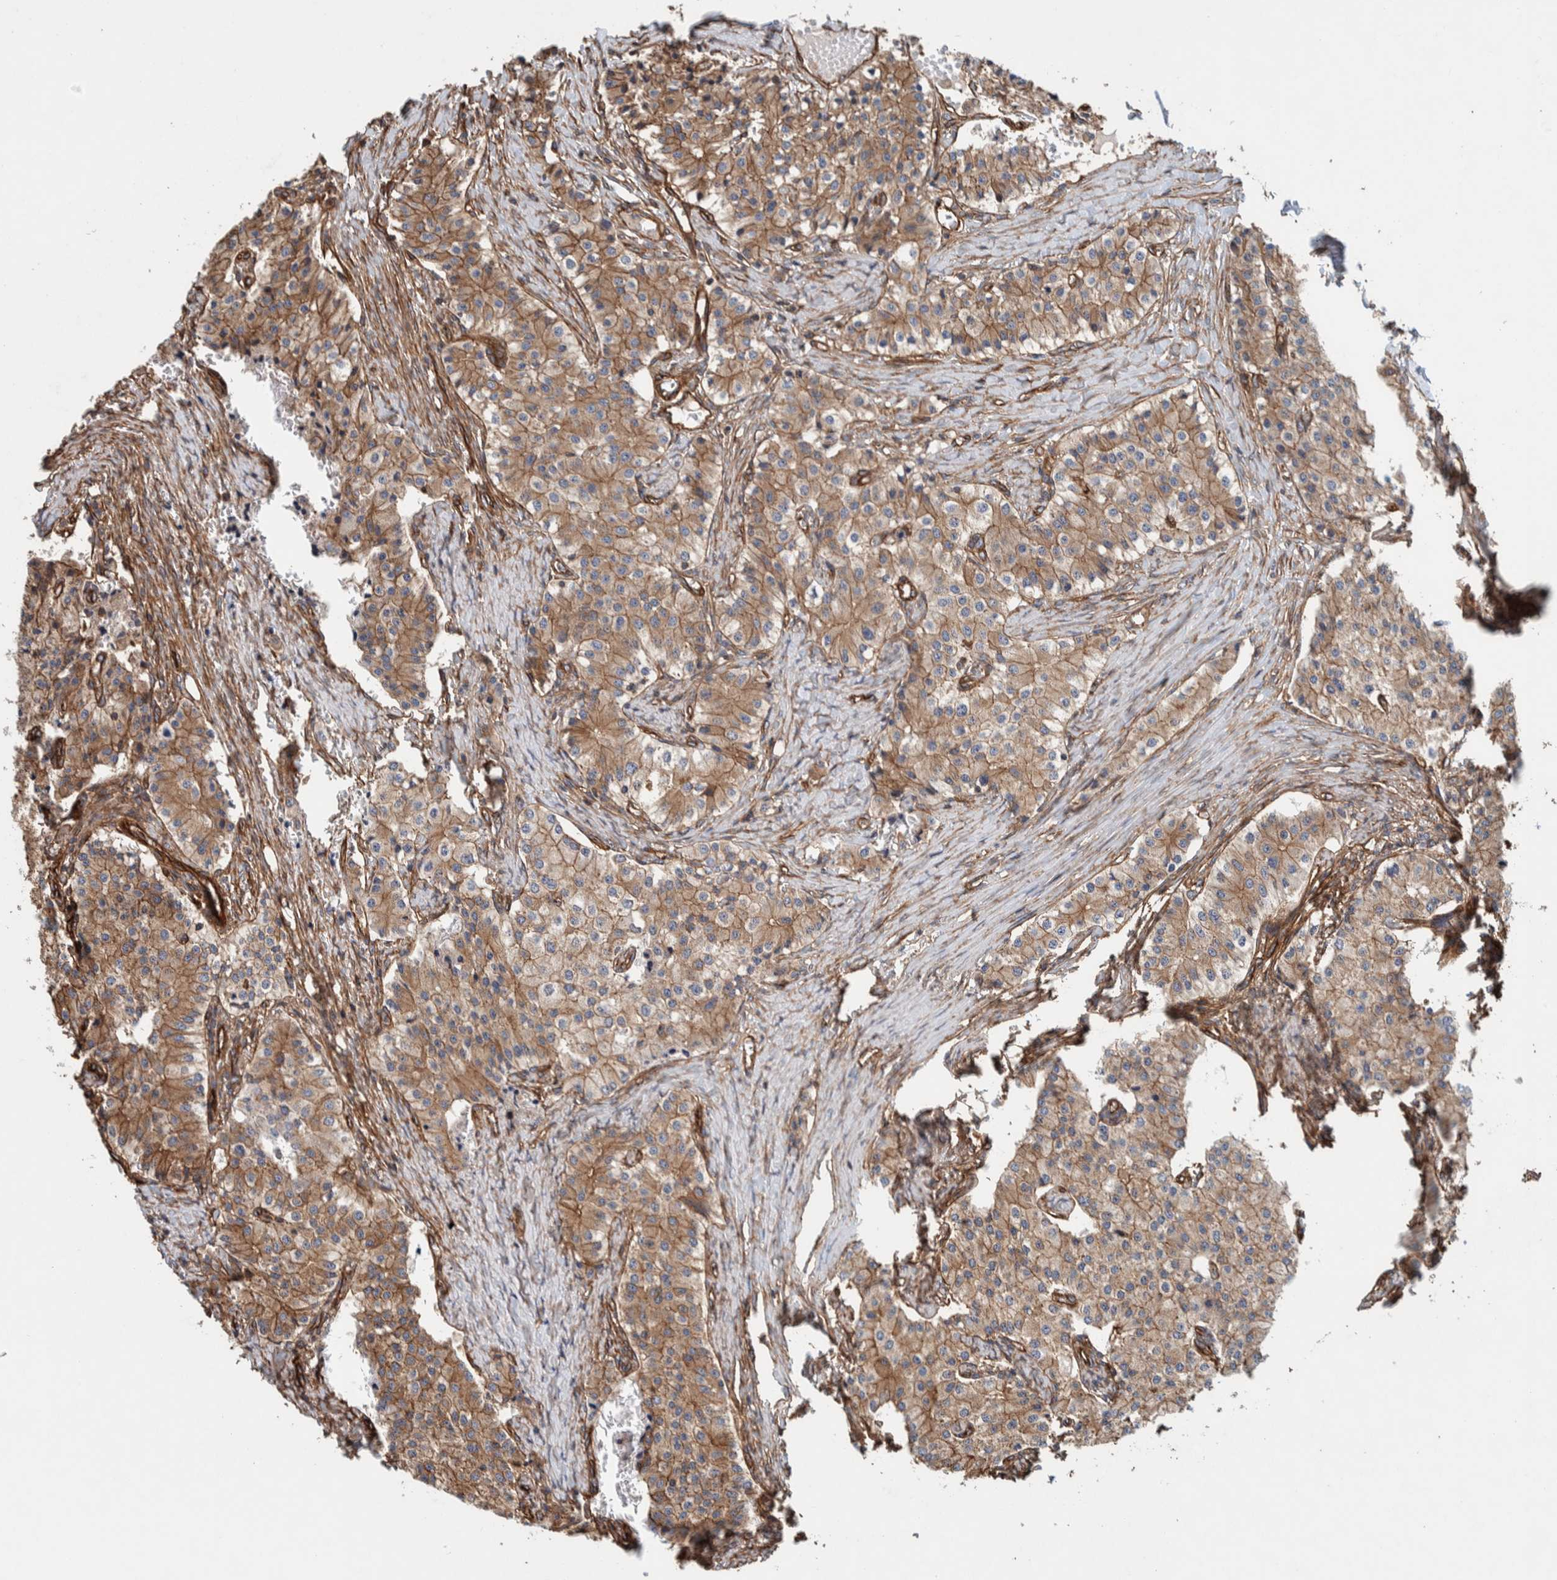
{"staining": {"intensity": "moderate", "quantity": ">75%", "location": "cytoplasmic/membranous"}, "tissue": "carcinoid", "cell_type": "Tumor cells", "image_type": "cancer", "snomed": [{"axis": "morphology", "description": "Carcinoid, malignant, NOS"}, {"axis": "topography", "description": "Colon"}], "caption": "This is an image of immunohistochemistry staining of carcinoid, which shows moderate expression in the cytoplasmic/membranous of tumor cells.", "gene": "PKD1L1", "patient": {"sex": "female", "age": 52}}